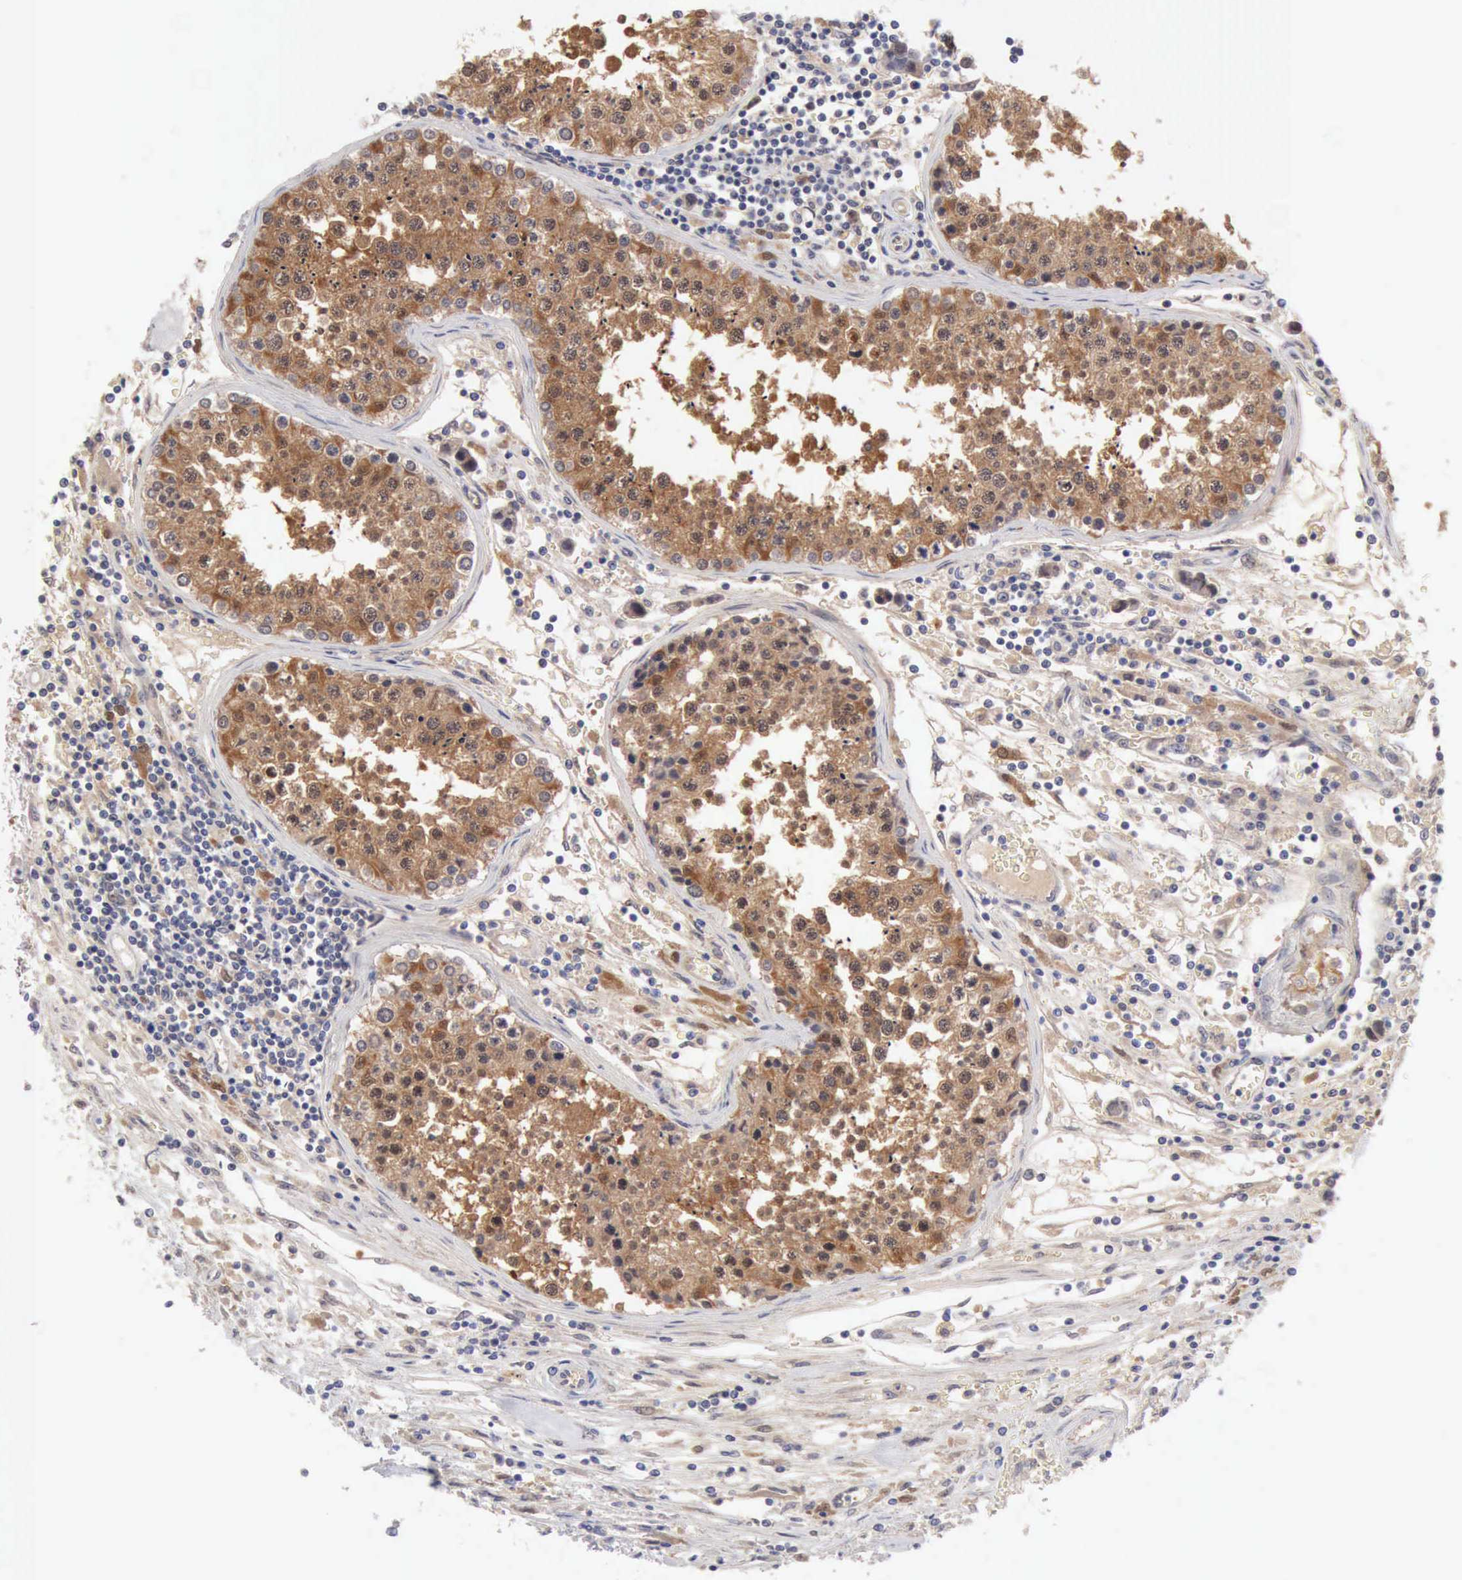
{"staining": {"intensity": "moderate", "quantity": ">75%", "location": "cytoplasmic/membranous"}, "tissue": "testis cancer", "cell_type": "Tumor cells", "image_type": "cancer", "snomed": [{"axis": "morphology", "description": "Carcinoma, Embryonal, NOS"}, {"axis": "topography", "description": "Testis"}], "caption": "Immunohistochemistry photomicrograph of neoplastic tissue: human testis cancer (embryonal carcinoma) stained using immunohistochemistry reveals medium levels of moderate protein expression localized specifically in the cytoplasmic/membranous of tumor cells, appearing as a cytoplasmic/membranous brown color.", "gene": "PTGR2", "patient": {"sex": "male", "age": 31}}